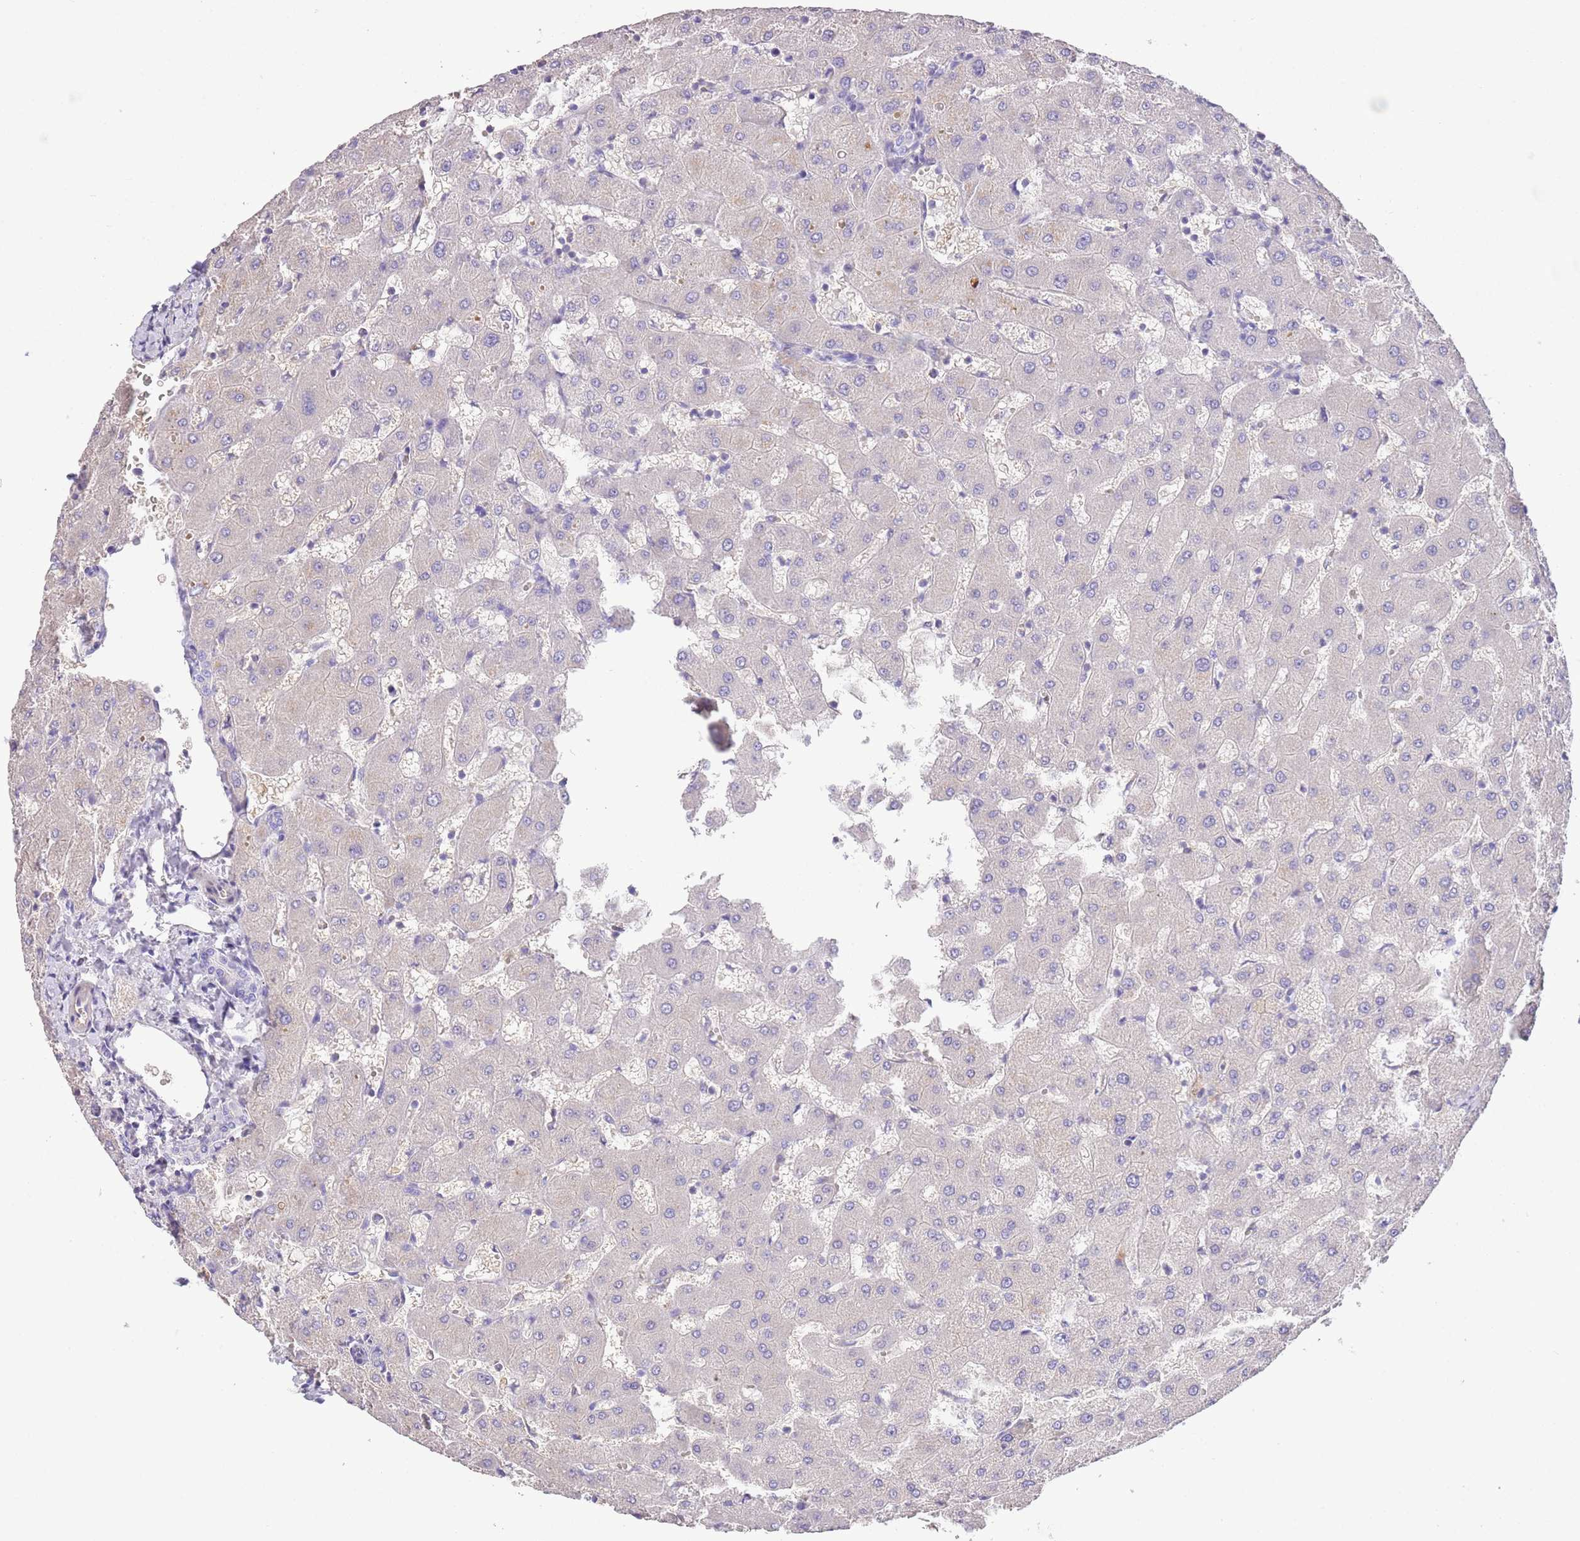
{"staining": {"intensity": "negative", "quantity": "none", "location": "none"}, "tissue": "liver", "cell_type": "Cholangiocytes", "image_type": "normal", "snomed": [{"axis": "morphology", "description": "Normal tissue, NOS"}, {"axis": "topography", "description": "Liver"}], "caption": "IHC photomicrograph of benign liver stained for a protein (brown), which shows no staining in cholangiocytes. (DAB (3,3'-diaminobenzidine) immunohistochemistry (IHC), high magnification).", "gene": "SFTPA1", "patient": {"sex": "female", "age": 63}}